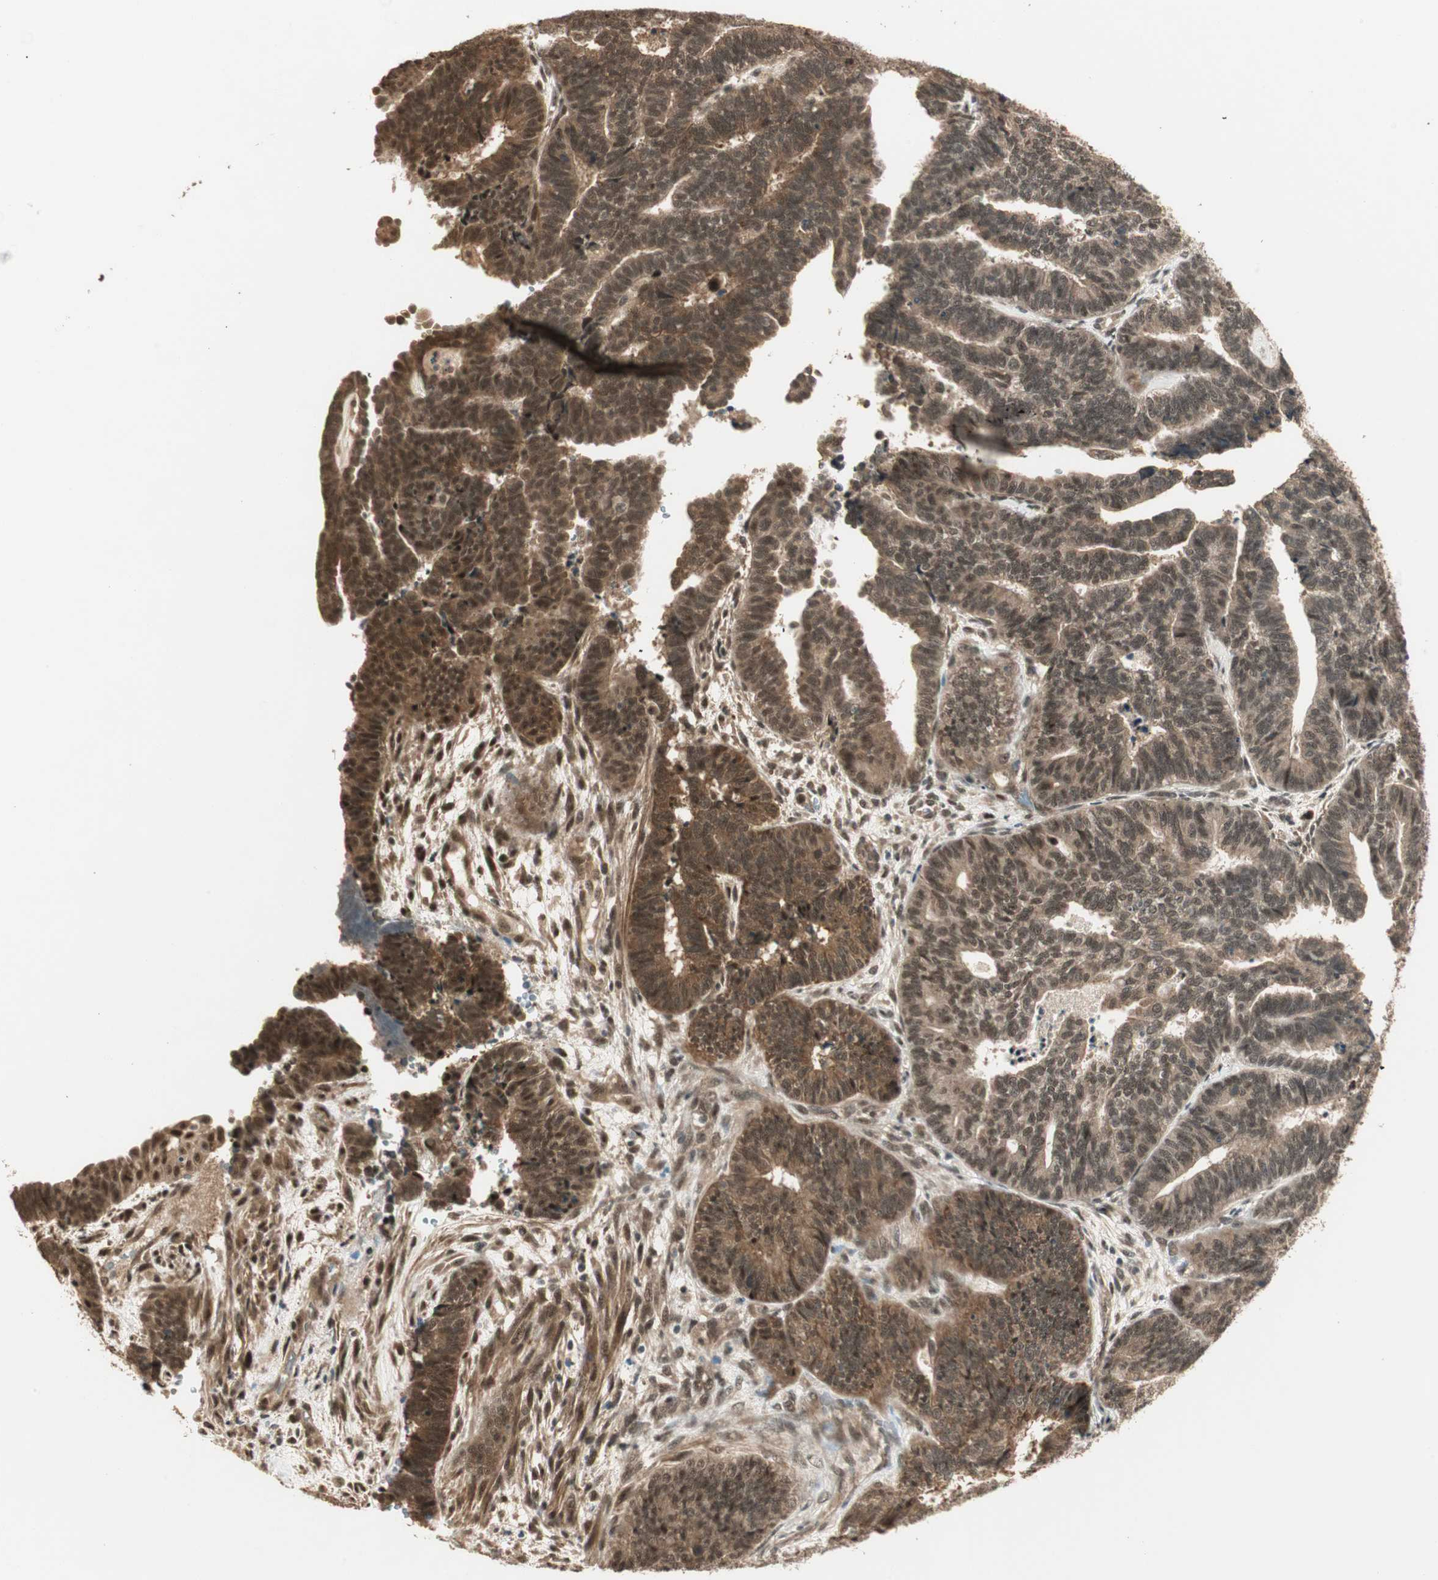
{"staining": {"intensity": "strong", "quantity": ">75%", "location": "cytoplasmic/membranous,nuclear"}, "tissue": "endometrial cancer", "cell_type": "Tumor cells", "image_type": "cancer", "snomed": [{"axis": "morphology", "description": "Adenocarcinoma, NOS"}, {"axis": "topography", "description": "Endometrium"}], "caption": "Protein staining exhibits strong cytoplasmic/membranous and nuclear staining in approximately >75% of tumor cells in endometrial cancer (adenocarcinoma).", "gene": "ZSCAN31", "patient": {"sex": "female", "age": 70}}